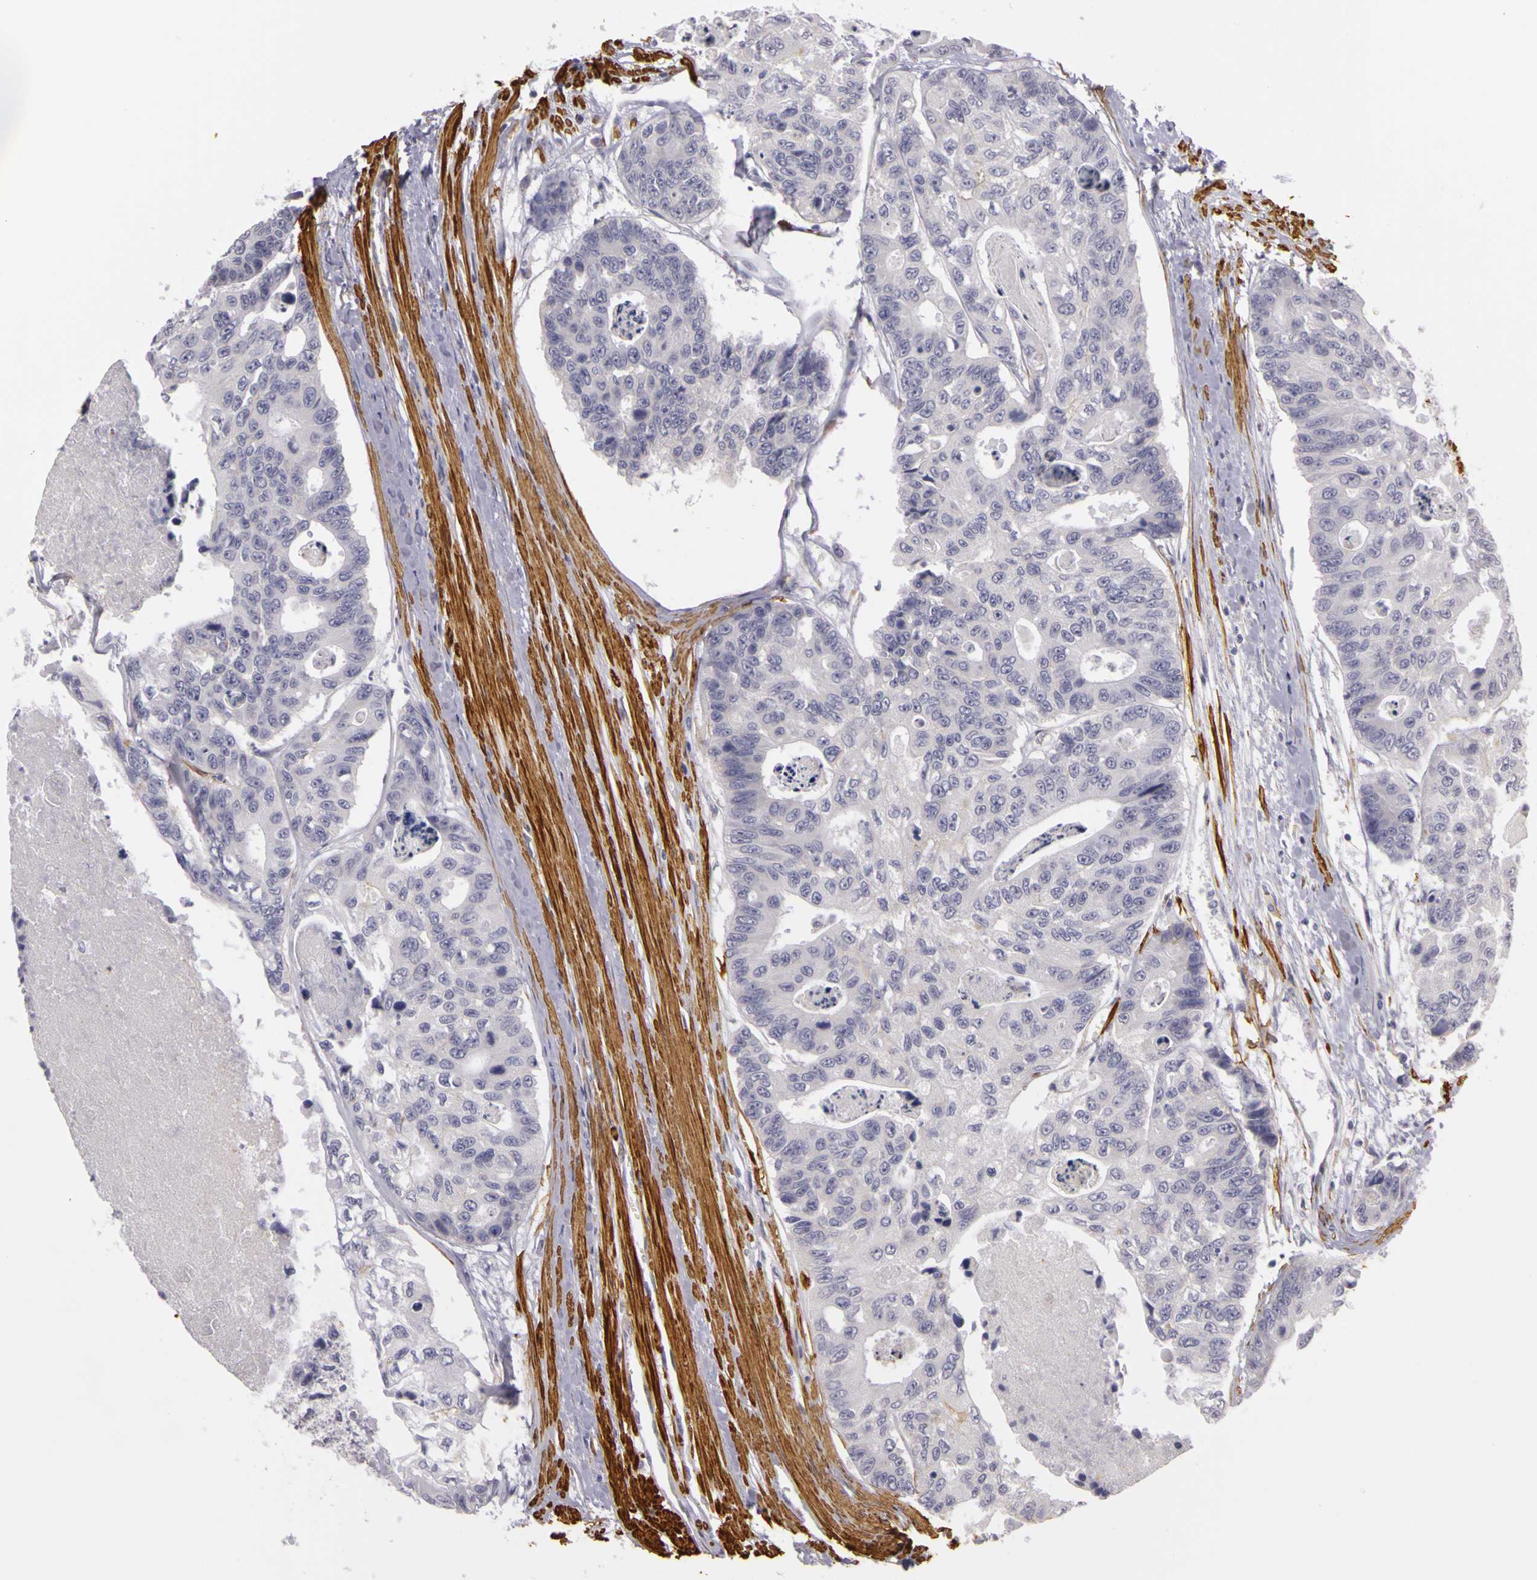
{"staining": {"intensity": "negative", "quantity": "none", "location": "none"}, "tissue": "colorectal cancer", "cell_type": "Tumor cells", "image_type": "cancer", "snomed": [{"axis": "morphology", "description": "Adenocarcinoma, NOS"}, {"axis": "topography", "description": "Colon"}], "caption": "A high-resolution photomicrograph shows immunohistochemistry (IHC) staining of colorectal cancer (adenocarcinoma), which demonstrates no significant staining in tumor cells.", "gene": "CNTN2", "patient": {"sex": "female", "age": 86}}